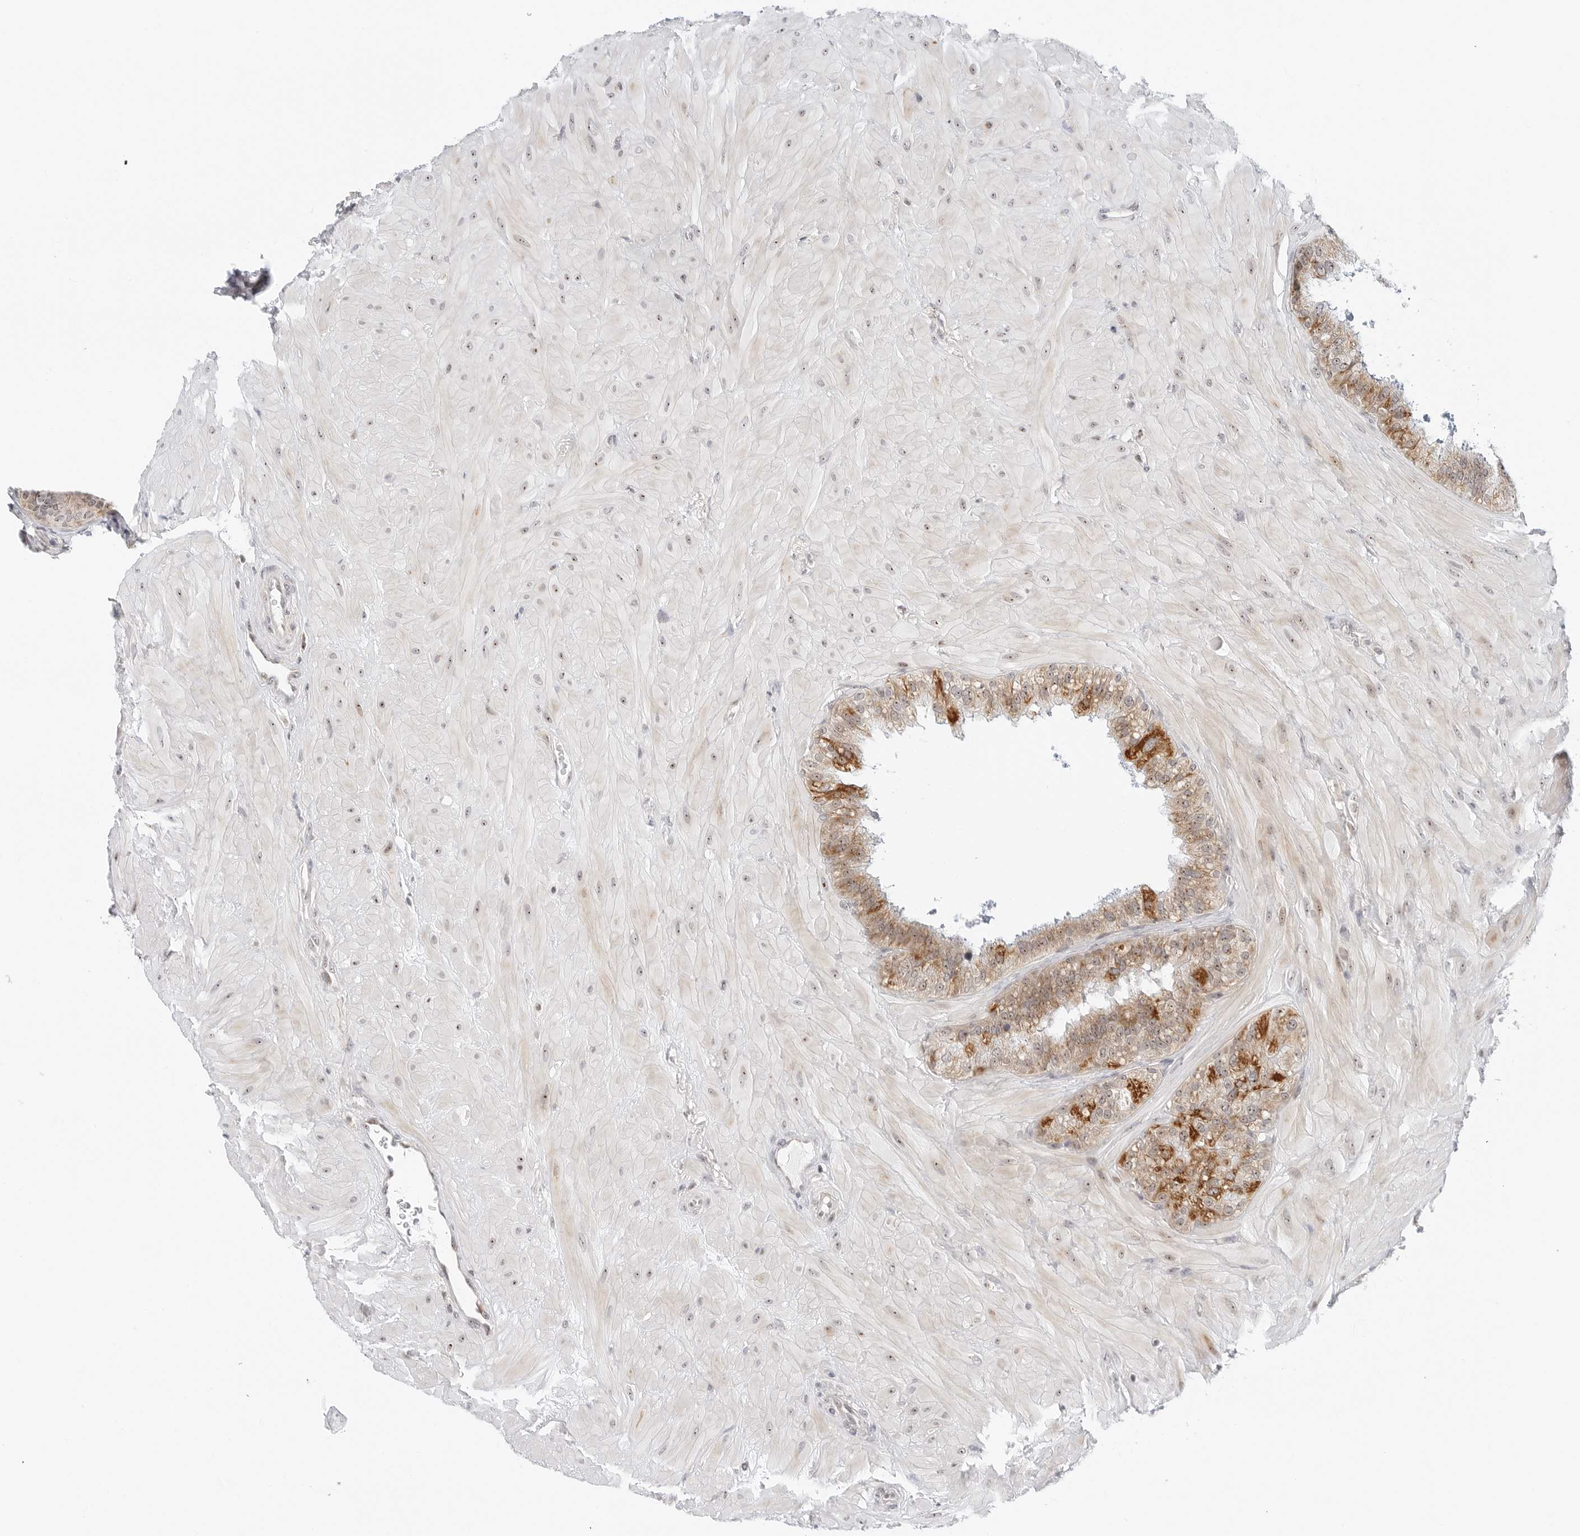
{"staining": {"intensity": "moderate", "quantity": "25%-75%", "location": "cytoplasmic/membranous,nuclear"}, "tissue": "seminal vesicle", "cell_type": "Glandular cells", "image_type": "normal", "snomed": [{"axis": "morphology", "description": "Normal tissue, NOS"}, {"axis": "topography", "description": "Prostate"}, {"axis": "topography", "description": "Seminal veicle"}], "caption": "Immunohistochemical staining of benign seminal vesicle demonstrates medium levels of moderate cytoplasmic/membranous,nuclear expression in approximately 25%-75% of glandular cells. (DAB (3,3'-diaminobenzidine) IHC, brown staining for protein, blue staining for nuclei).", "gene": "RIMKLA", "patient": {"sex": "male", "age": 51}}